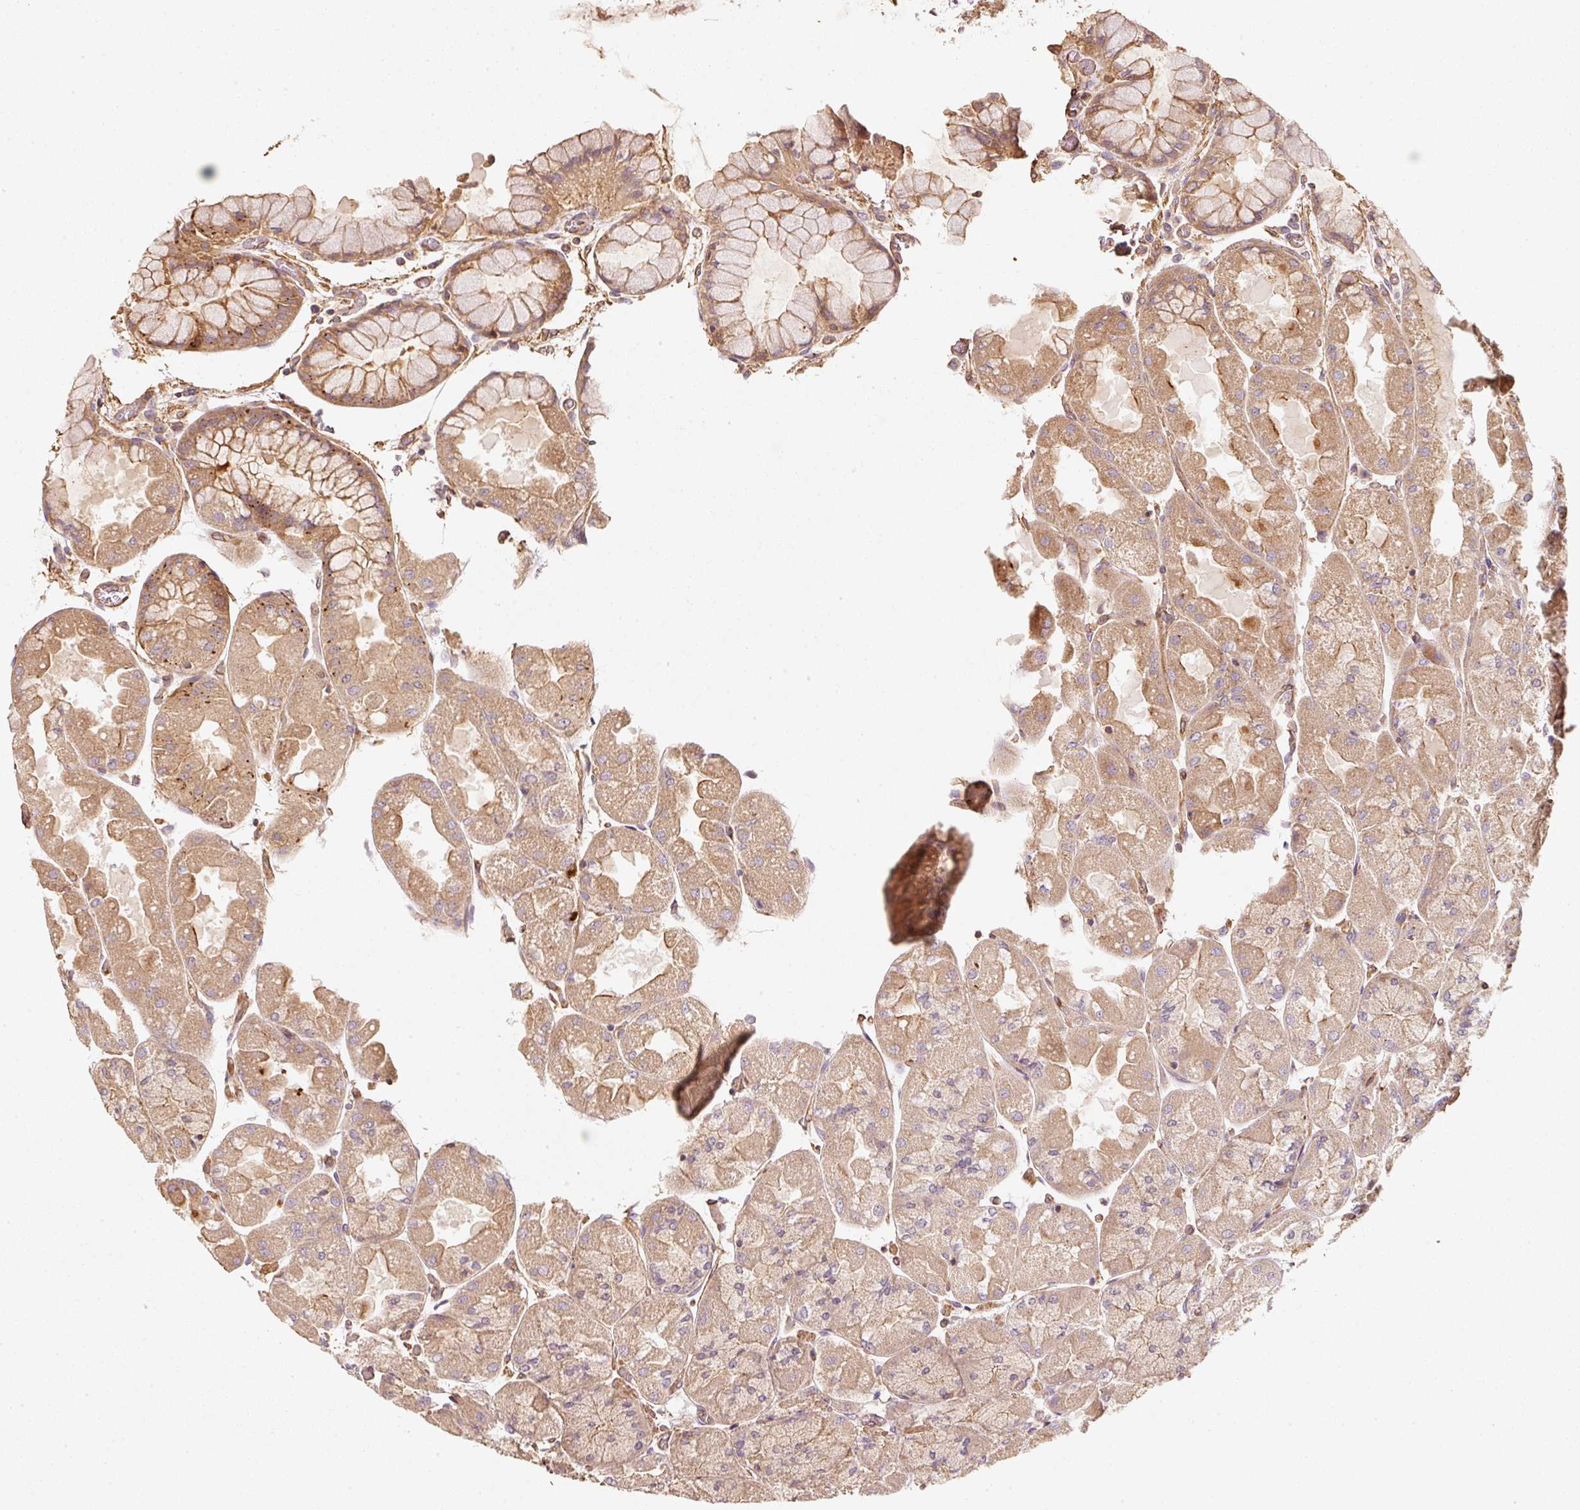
{"staining": {"intensity": "moderate", "quantity": ">75%", "location": "cytoplasmic/membranous"}, "tissue": "stomach", "cell_type": "Glandular cells", "image_type": "normal", "snomed": [{"axis": "morphology", "description": "Normal tissue, NOS"}, {"axis": "topography", "description": "Stomach"}], "caption": "Stomach was stained to show a protein in brown. There is medium levels of moderate cytoplasmic/membranous staining in approximately >75% of glandular cells. (DAB (3,3'-diaminobenzidine) IHC with brightfield microscopy, high magnification).", "gene": "CEP95", "patient": {"sex": "female", "age": 61}}